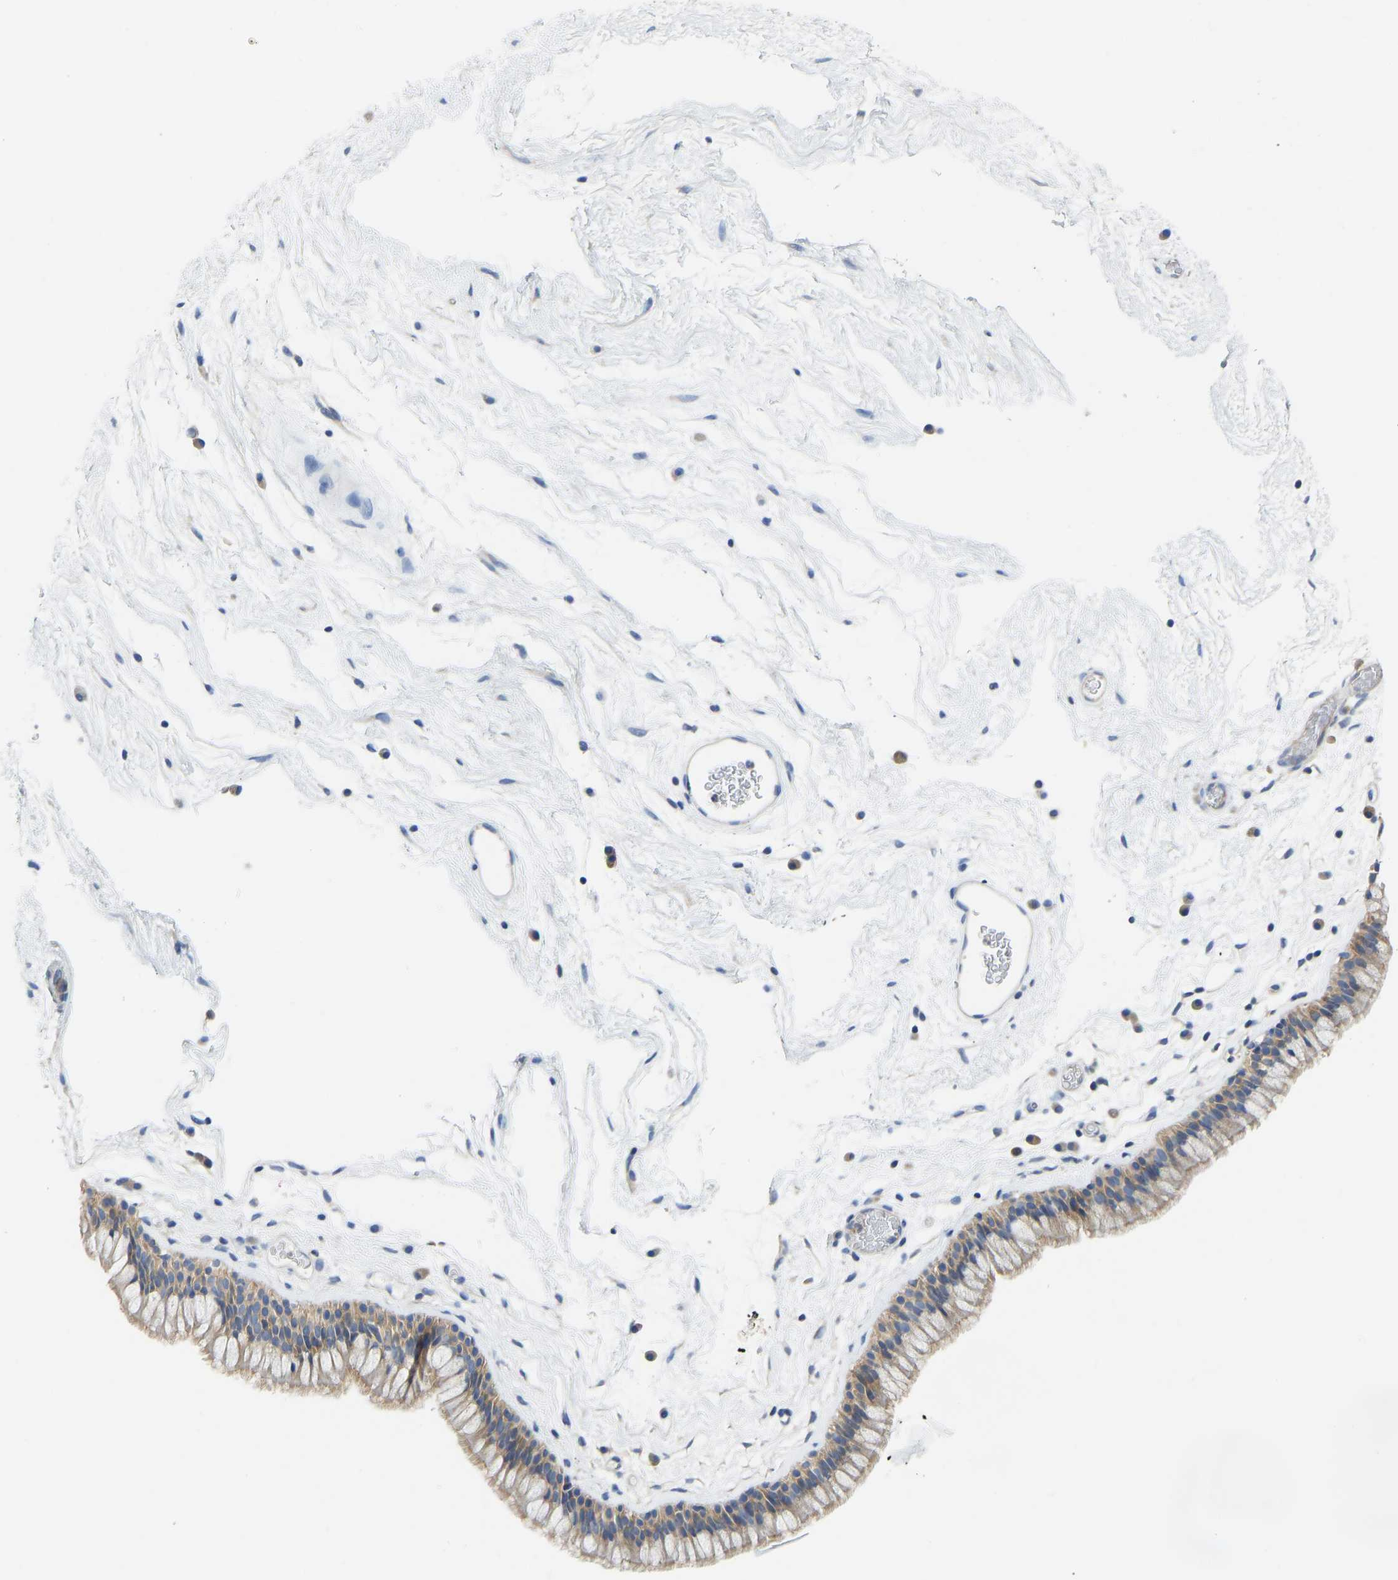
{"staining": {"intensity": "weak", "quantity": ">75%", "location": "cytoplasmic/membranous"}, "tissue": "nasopharynx", "cell_type": "Respiratory epithelial cells", "image_type": "normal", "snomed": [{"axis": "morphology", "description": "Normal tissue, NOS"}, {"axis": "morphology", "description": "Inflammation, NOS"}, {"axis": "topography", "description": "Nasopharynx"}], "caption": "High-power microscopy captured an immunohistochemistry image of benign nasopharynx, revealing weak cytoplasmic/membranous staining in about >75% of respiratory epithelial cells. The protein of interest is stained brown, and the nuclei are stained in blue (DAB (3,3'-diaminobenzidine) IHC with brightfield microscopy, high magnification).", "gene": "PPP3CA", "patient": {"sex": "male", "age": 48}}